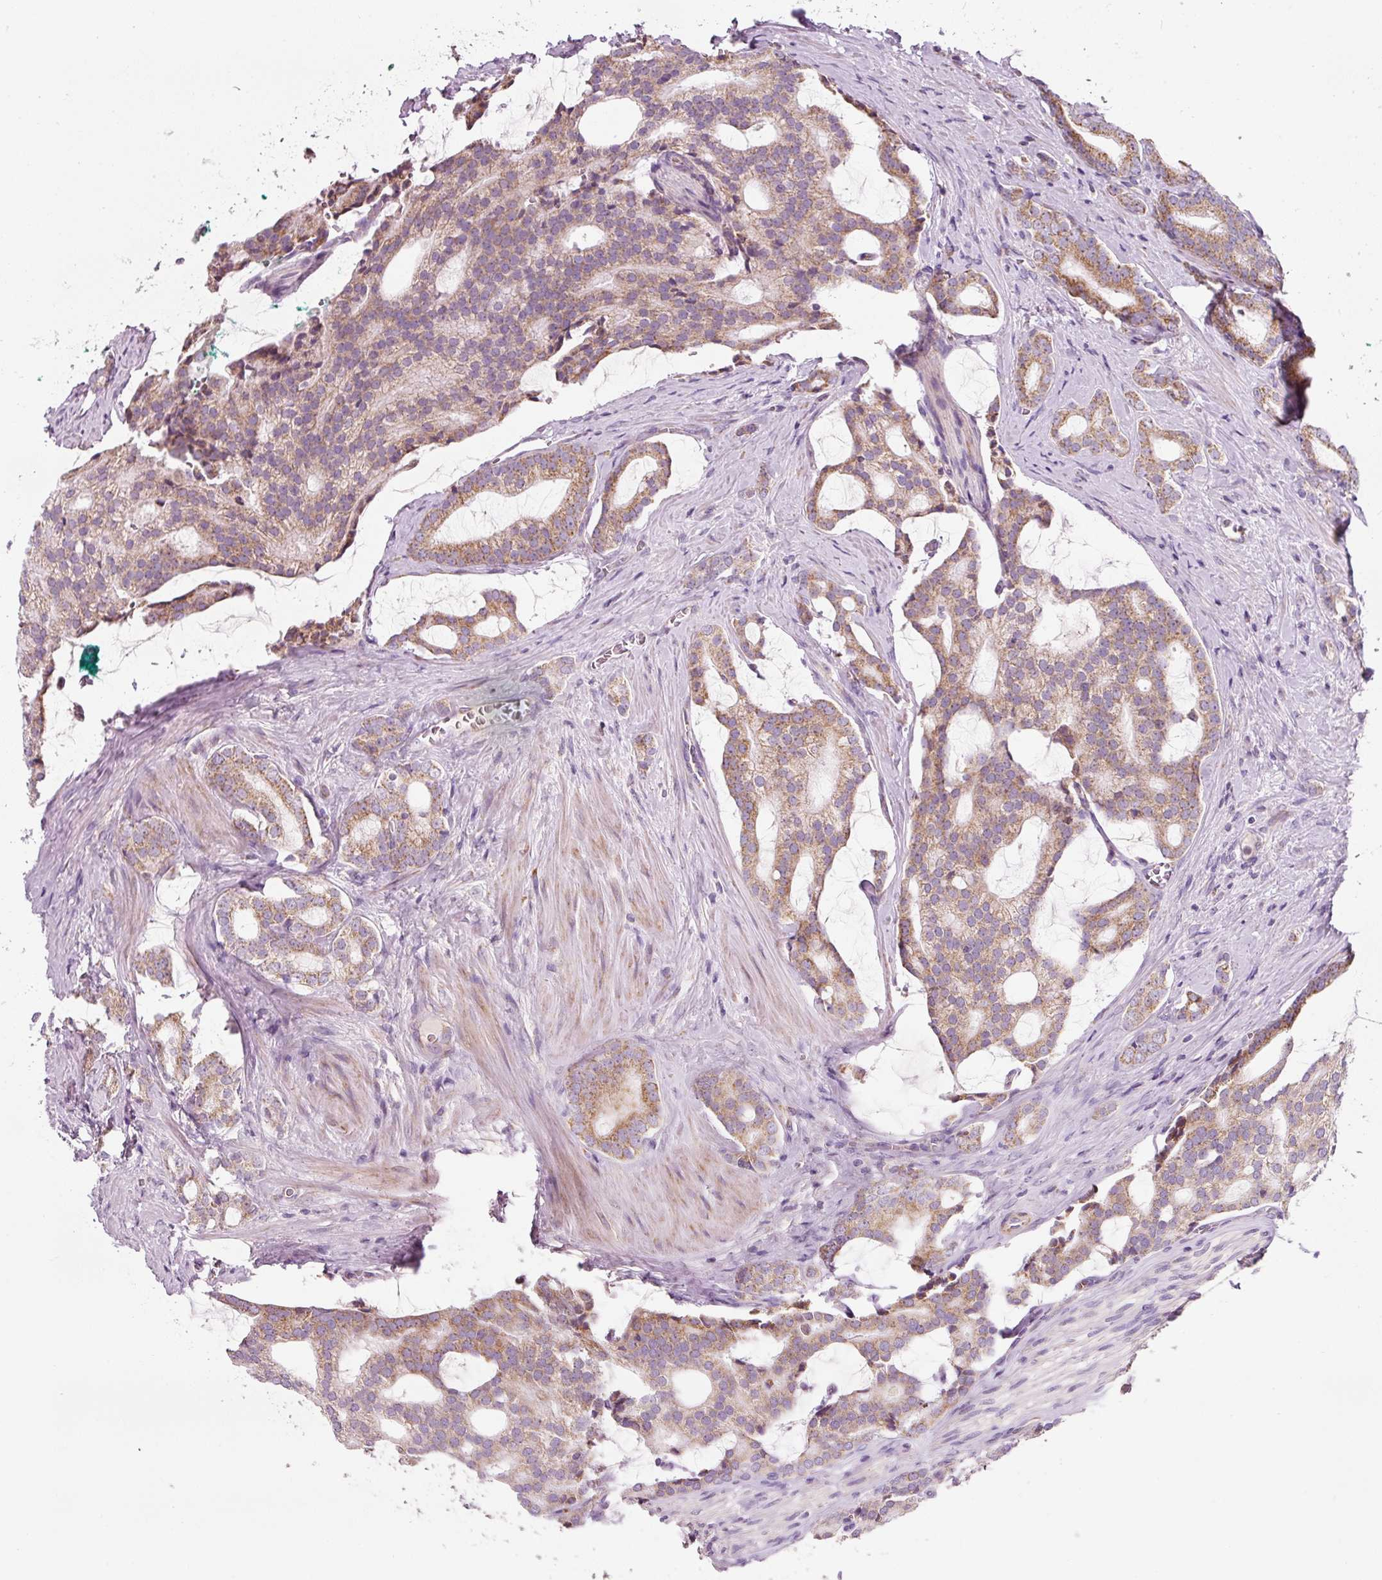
{"staining": {"intensity": "moderate", "quantity": ">75%", "location": "cytoplasmic/membranous"}, "tissue": "prostate cancer", "cell_type": "Tumor cells", "image_type": "cancer", "snomed": [{"axis": "morphology", "description": "Adenocarcinoma, High grade"}, {"axis": "topography", "description": "Prostate"}], "caption": "A brown stain labels moderate cytoplasmic/membranous expression of a protein in prostate cancer (adenocarcinoma (high-grade)) tumor cells.", "gene": "NDUFA1", "patient": {"sex": "male", "age": 63}}